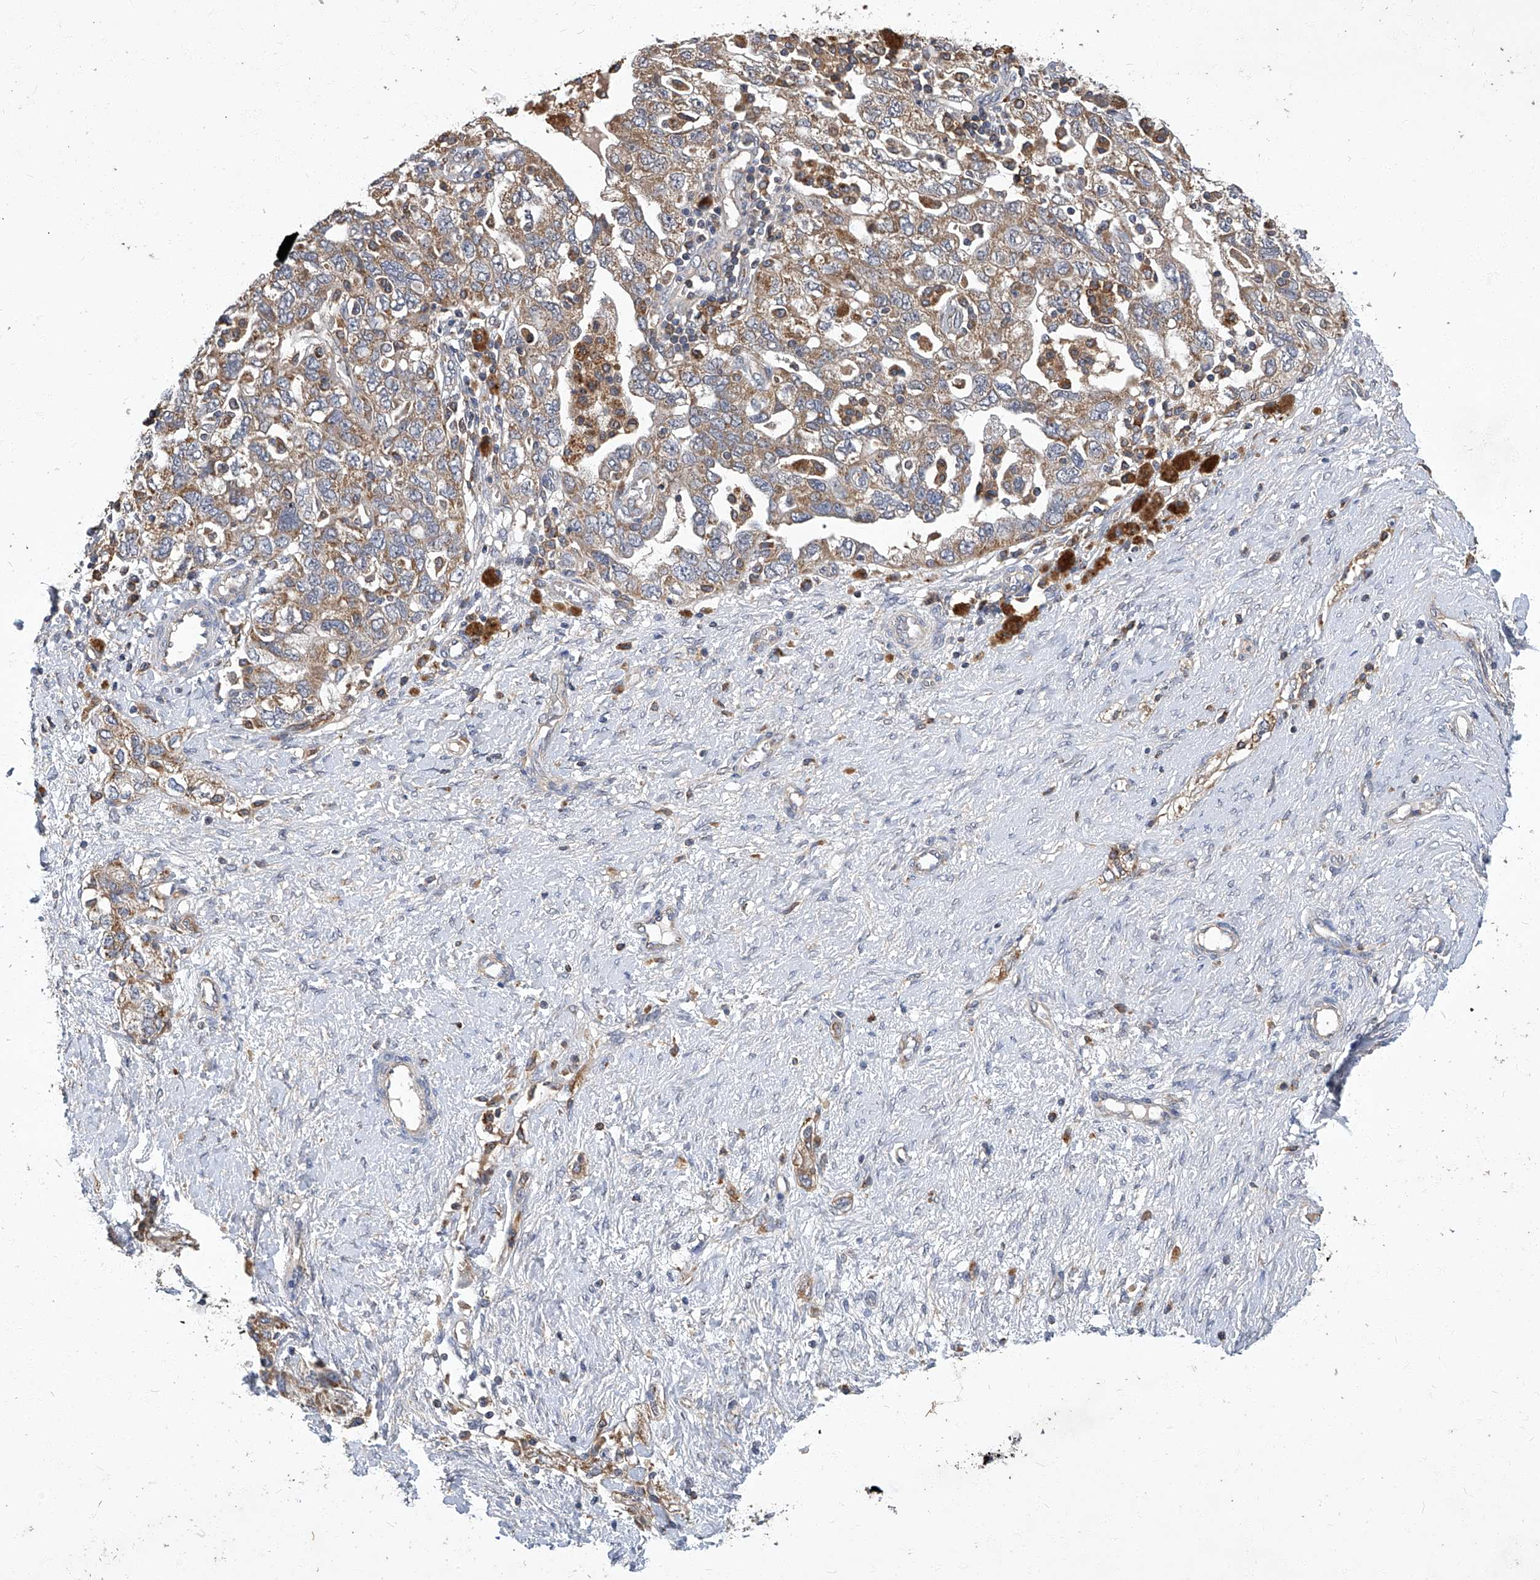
{"staining": {"intensity": "moderate", "quantity": ">75%", "location": "cytoplasmic/membranous"}, "tissue": "ovarian cancer", "cell_type": "Tumor cells", "image_type": "cancer", "snomed": [{"axis": "morphology", "description": "Carcinoma, NOS"}, {"axis": "morphology", "description": "Cystadenocarcinoma, serous, NOS"}, {"axis": "topography", "description": "Ovary"}], "caption": "IHC (DAB (3,3'-diaminobenzidine)) staining of human ovarian cancer (serous cystadenocarcinoma) exhibits moderate cytoplasmic/membranous protein expression in approximately >75% of tumor cells.", "gene": "TNFRSF13B", "patient": {"sex": "female", "age": 69}}